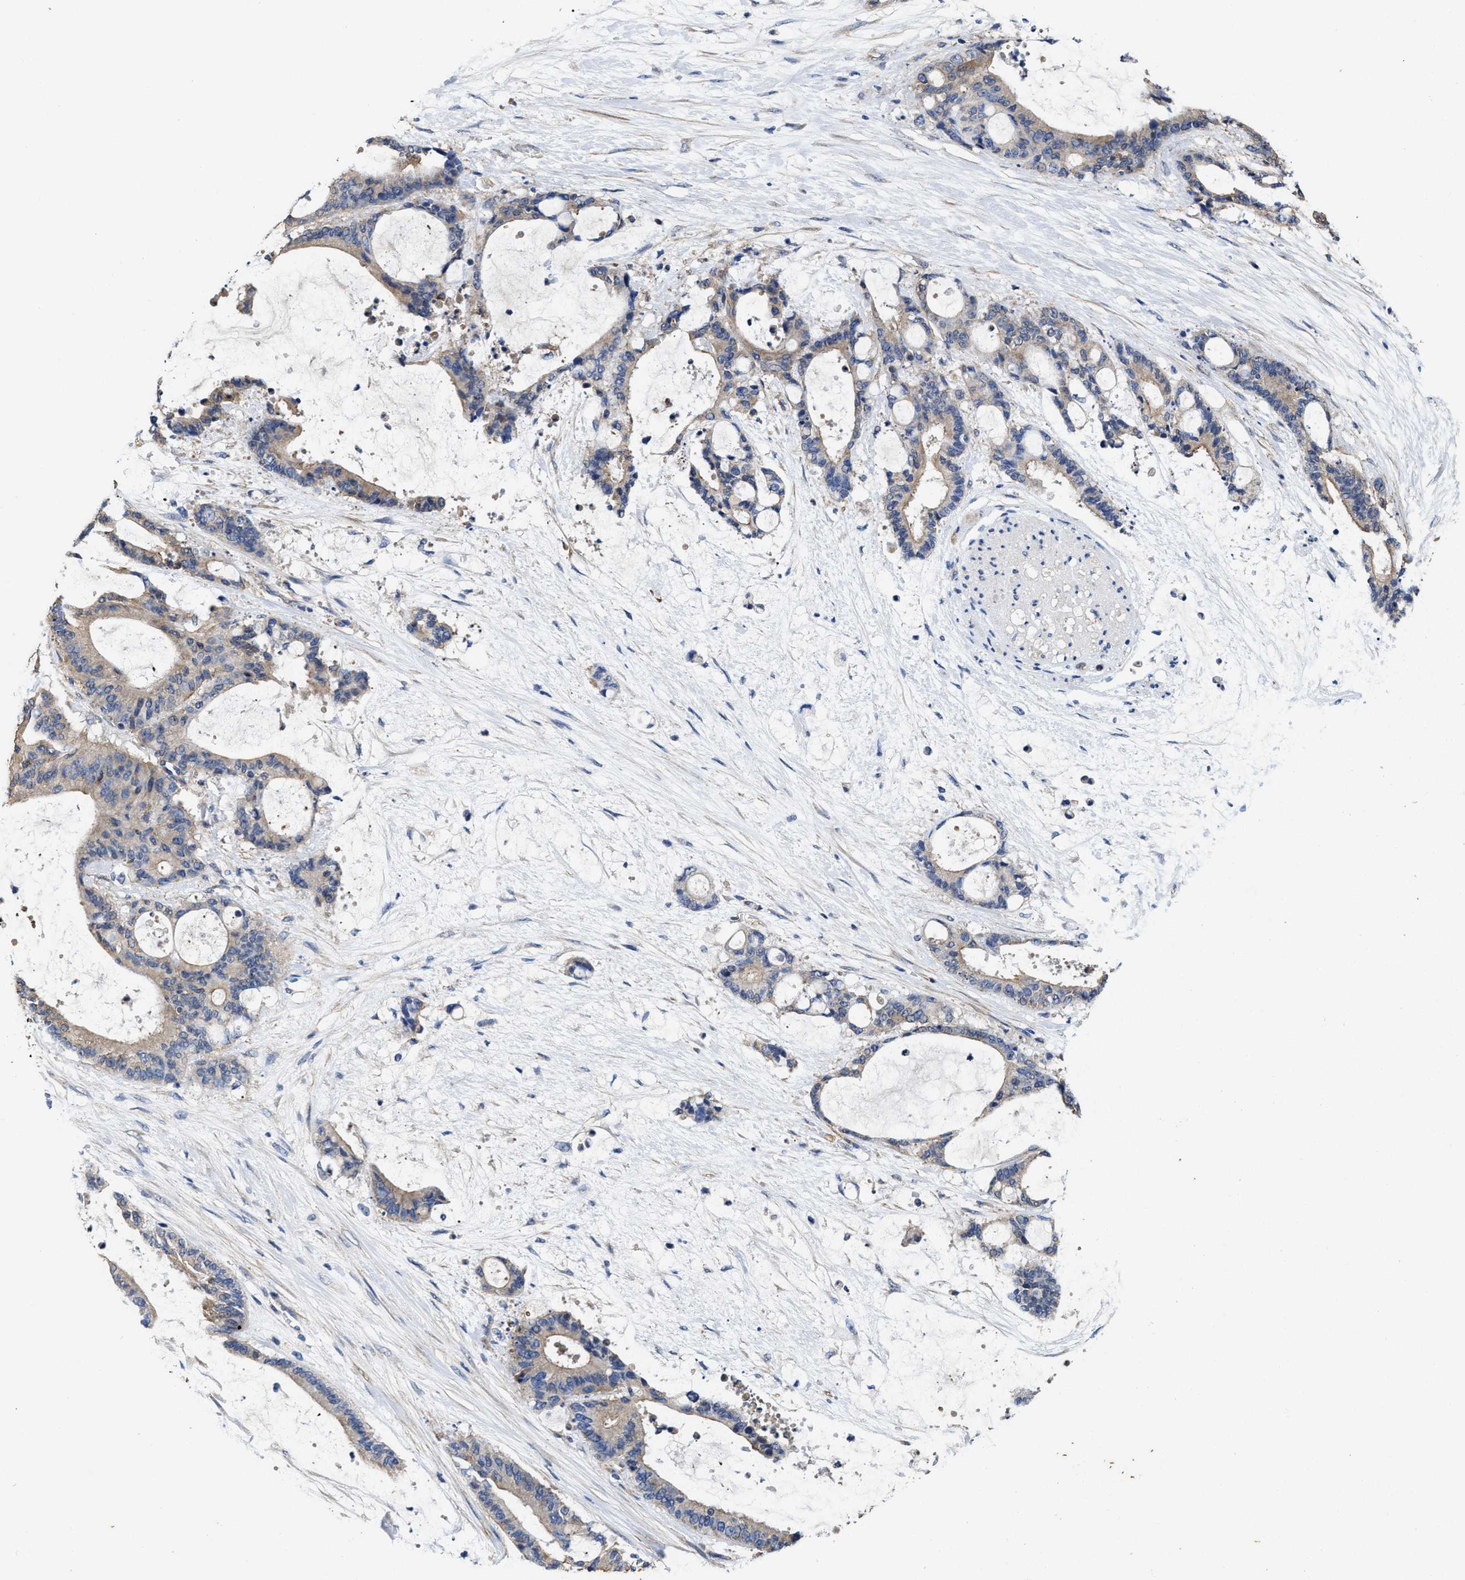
{"staining": {"intensity": "weak", "quantity": "<25%", "location": "cytoplasmic/membranous"}, "tissue": "liver cancer", "cell_type": "Tumor cells", "image_type": "cancer", "snomed": [{"axis": "morphology", "description": "Normal tissue, NOS"}, {"axis": "morphology", "description": "Cholangiocarcinoma"}, {"axis": "topography", "description": "Liver"}, {"axis": "topography", "description": "Peripheral nerve tissue"}], "caption": "This is an immunohistochemistry photomicrograph of cholangiocarcinoma (liver). There is no expression in tumor cells.", "gene": "SFXN4", "patient": {"sex": "female", "age": 73}}